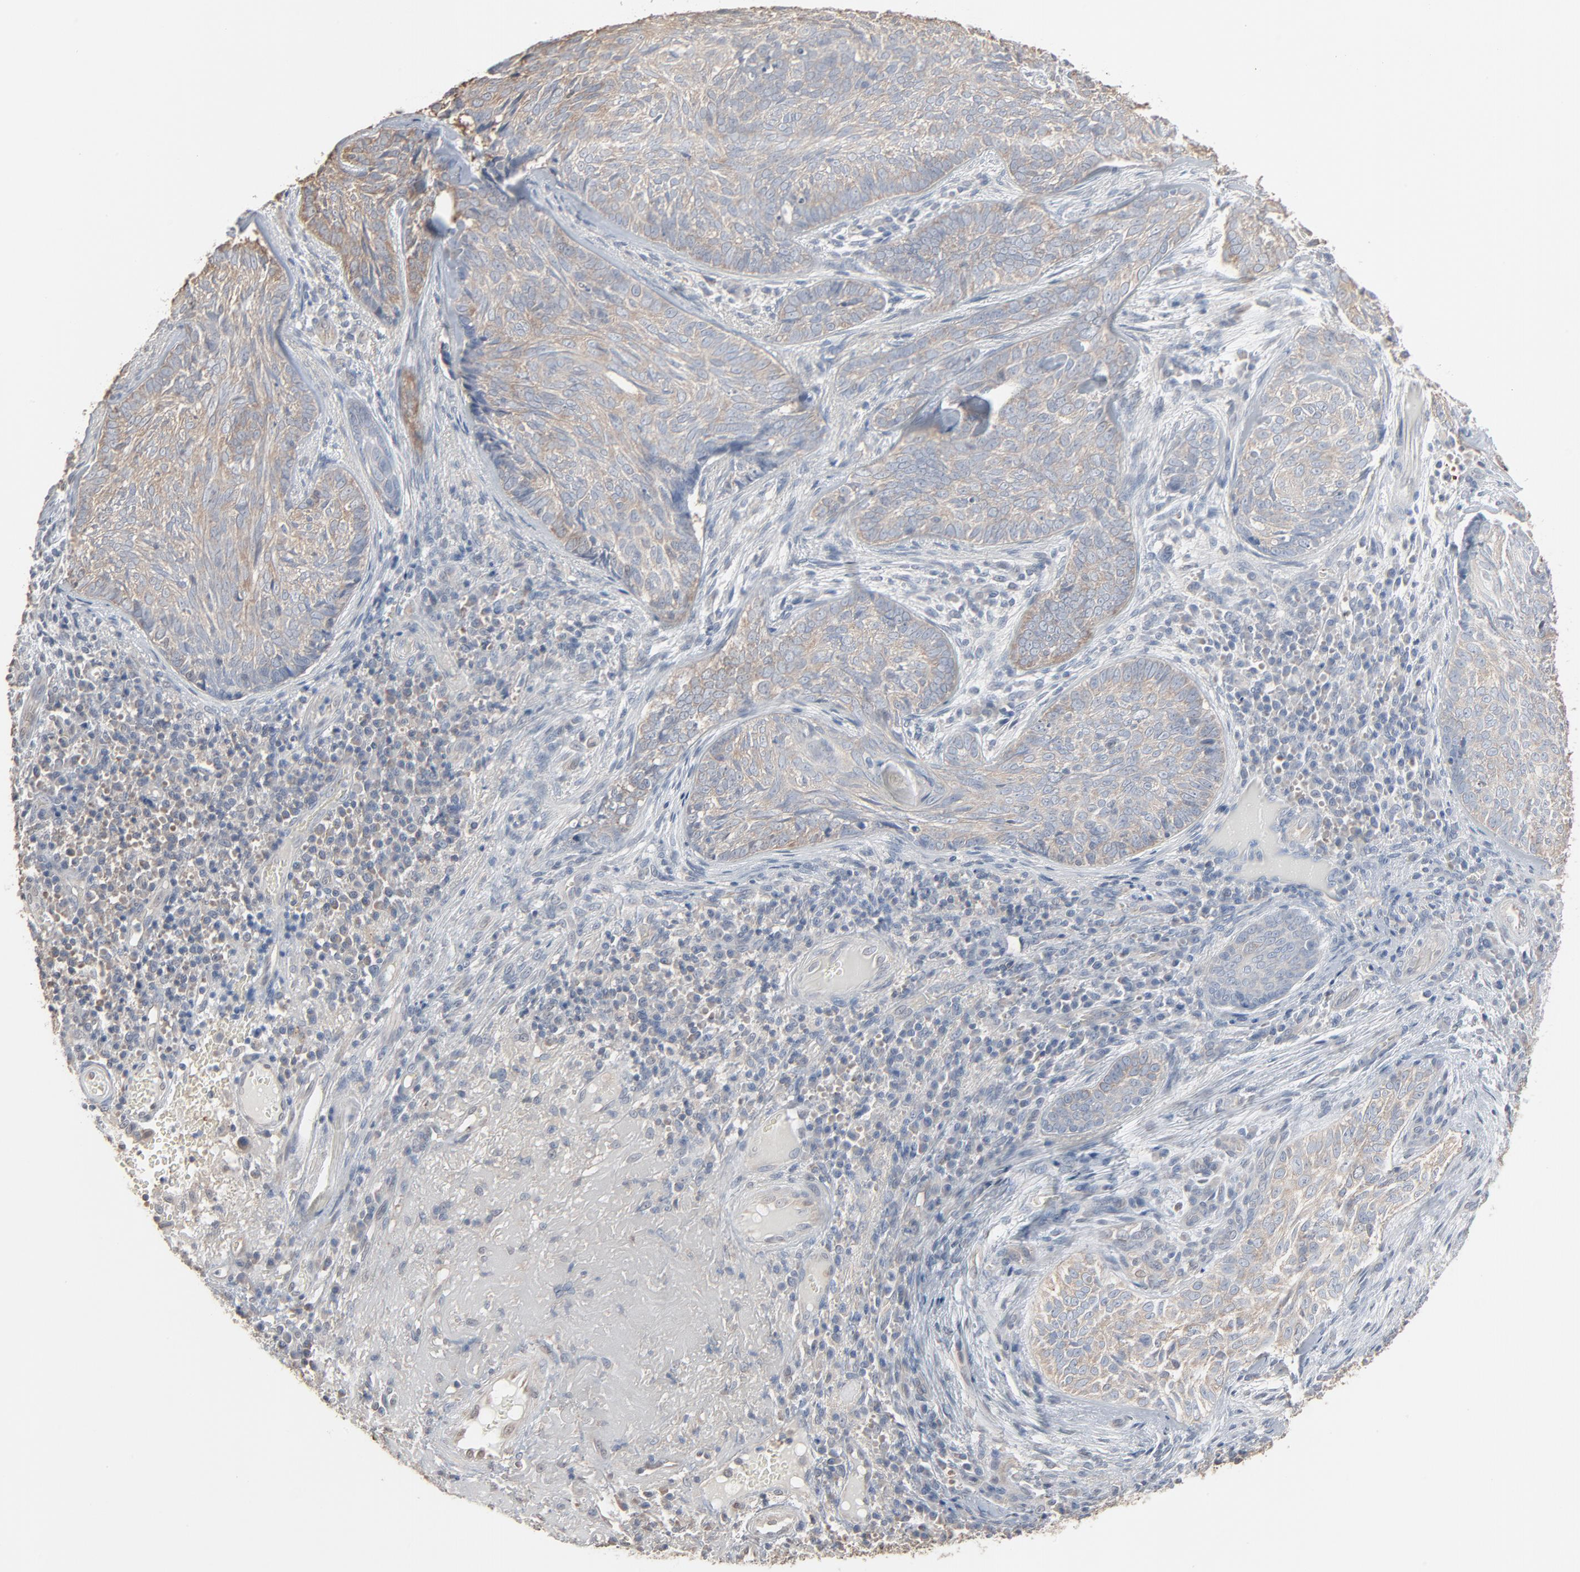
{"staining": {"intensity": "weak", "quantity": ">75%", "location": "cytoplasmic/membranous"}, "tissue": "skin cancer", "cell_type": "Tumor cells", "image_type": "cancer", "snomed": [{"axis": "morphology", "description": "Basal cell carcinoma"}, {"axis": "topography", "description": "Skin"}], "caption": "Immunohistochemical staining of skin cancer (basal cell carcinoma) exhibits low levels of weak cytoplasmic/membranous positivity in approximately >75% of tumor cells.", "gene": "CCT5", "patient": {"sex": "male", "age": 72}}